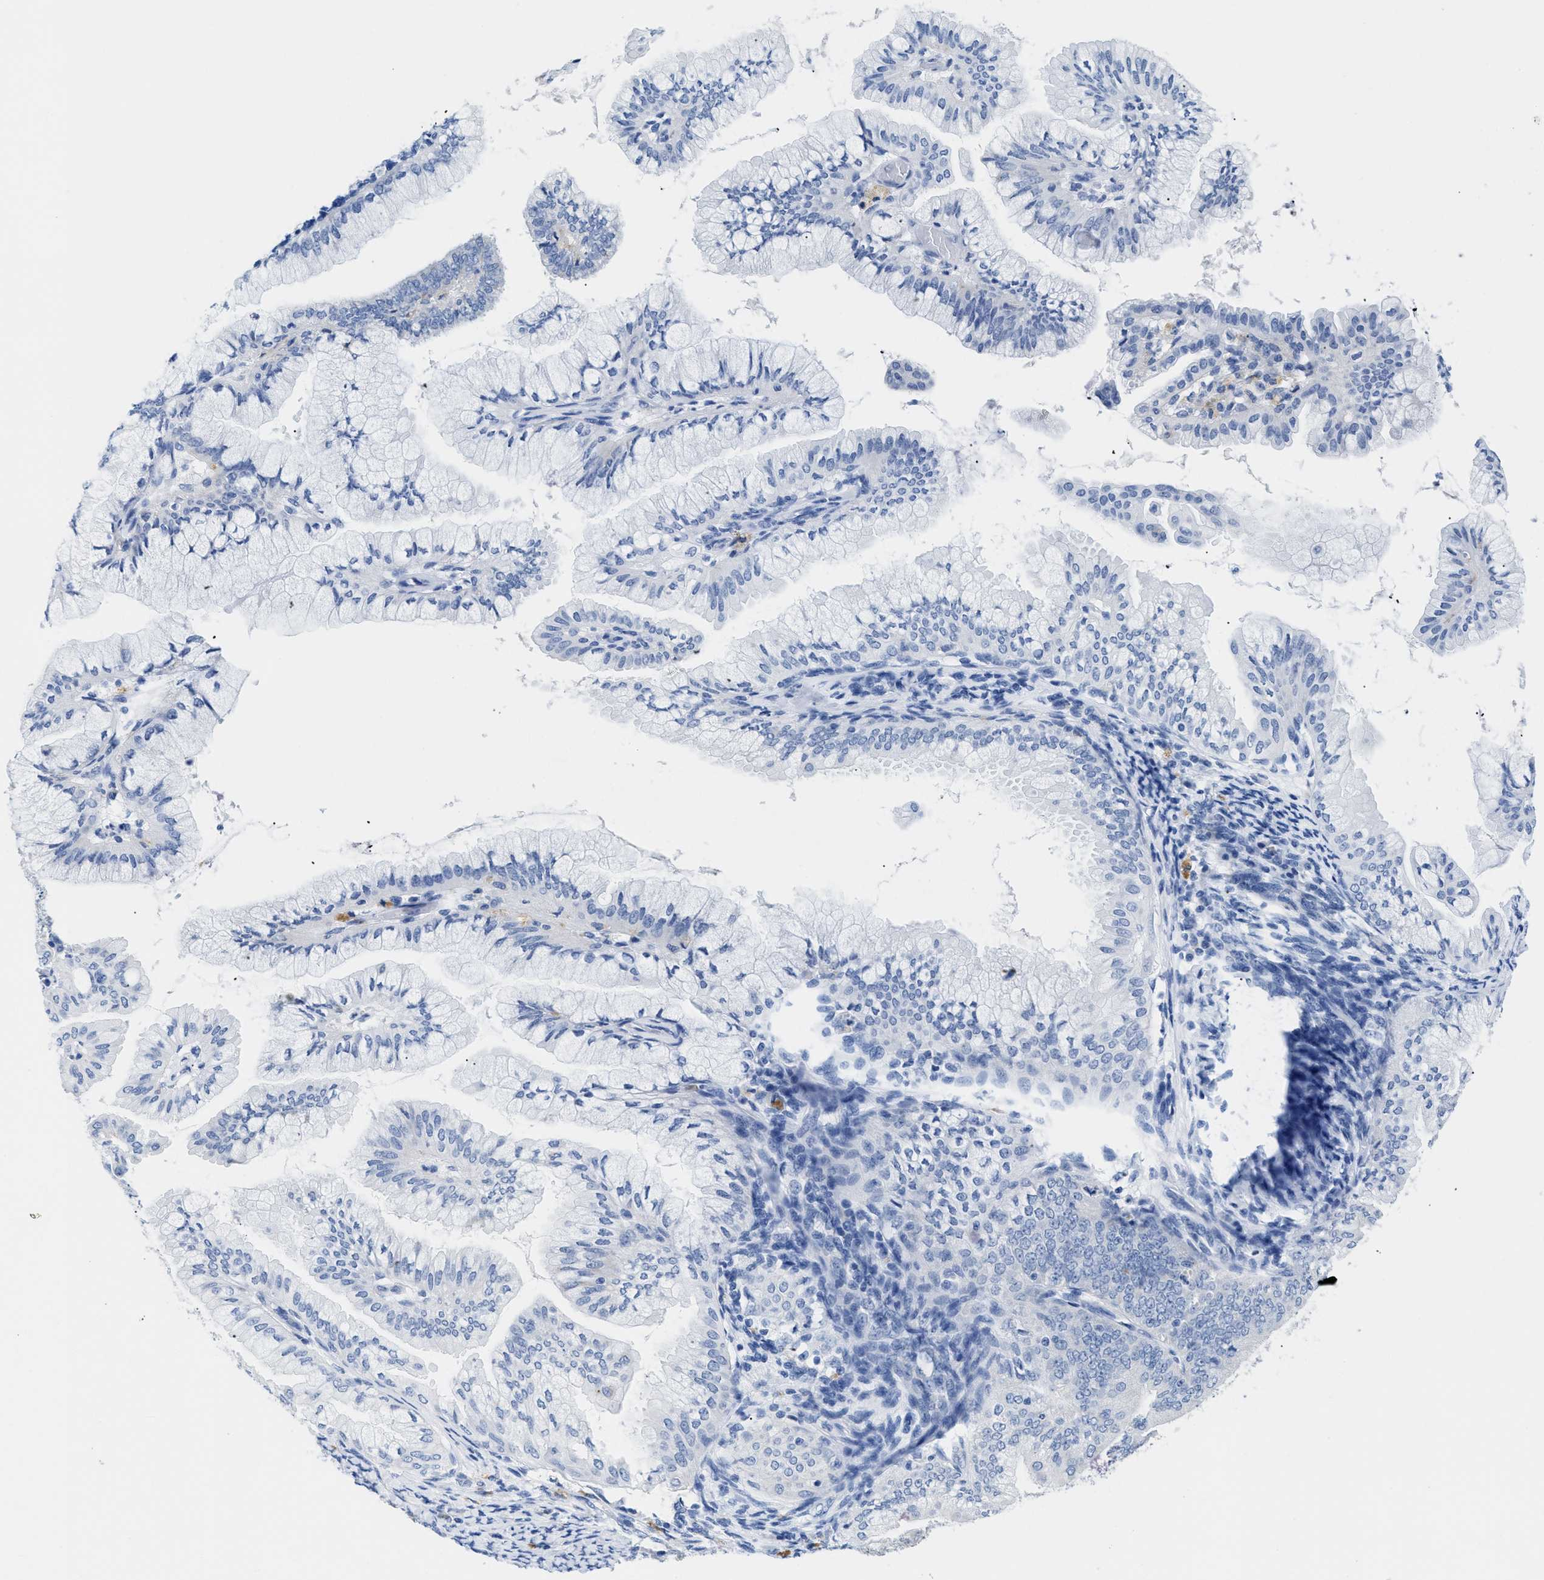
{"staining": {"intensity": "negative", "quantity": "none", "location": "none"}, "tissue": "endometrial cancer", "cell_type": "Tumor cells", "image_type": "cancer", "snomed": [{"axis": "morphology", "description": "Adenocarcinoma, NOS"}, {"axis": "topography", "description": "Endometrium"}], "caption": "The micrograph exhibits no significant positivity in tumor cells of endometrial cancer (adenocarcinoma). Nuclei are stained in blue.", "gene": "APOBEC2", "patient": {"sex": "female", "age": 63}}